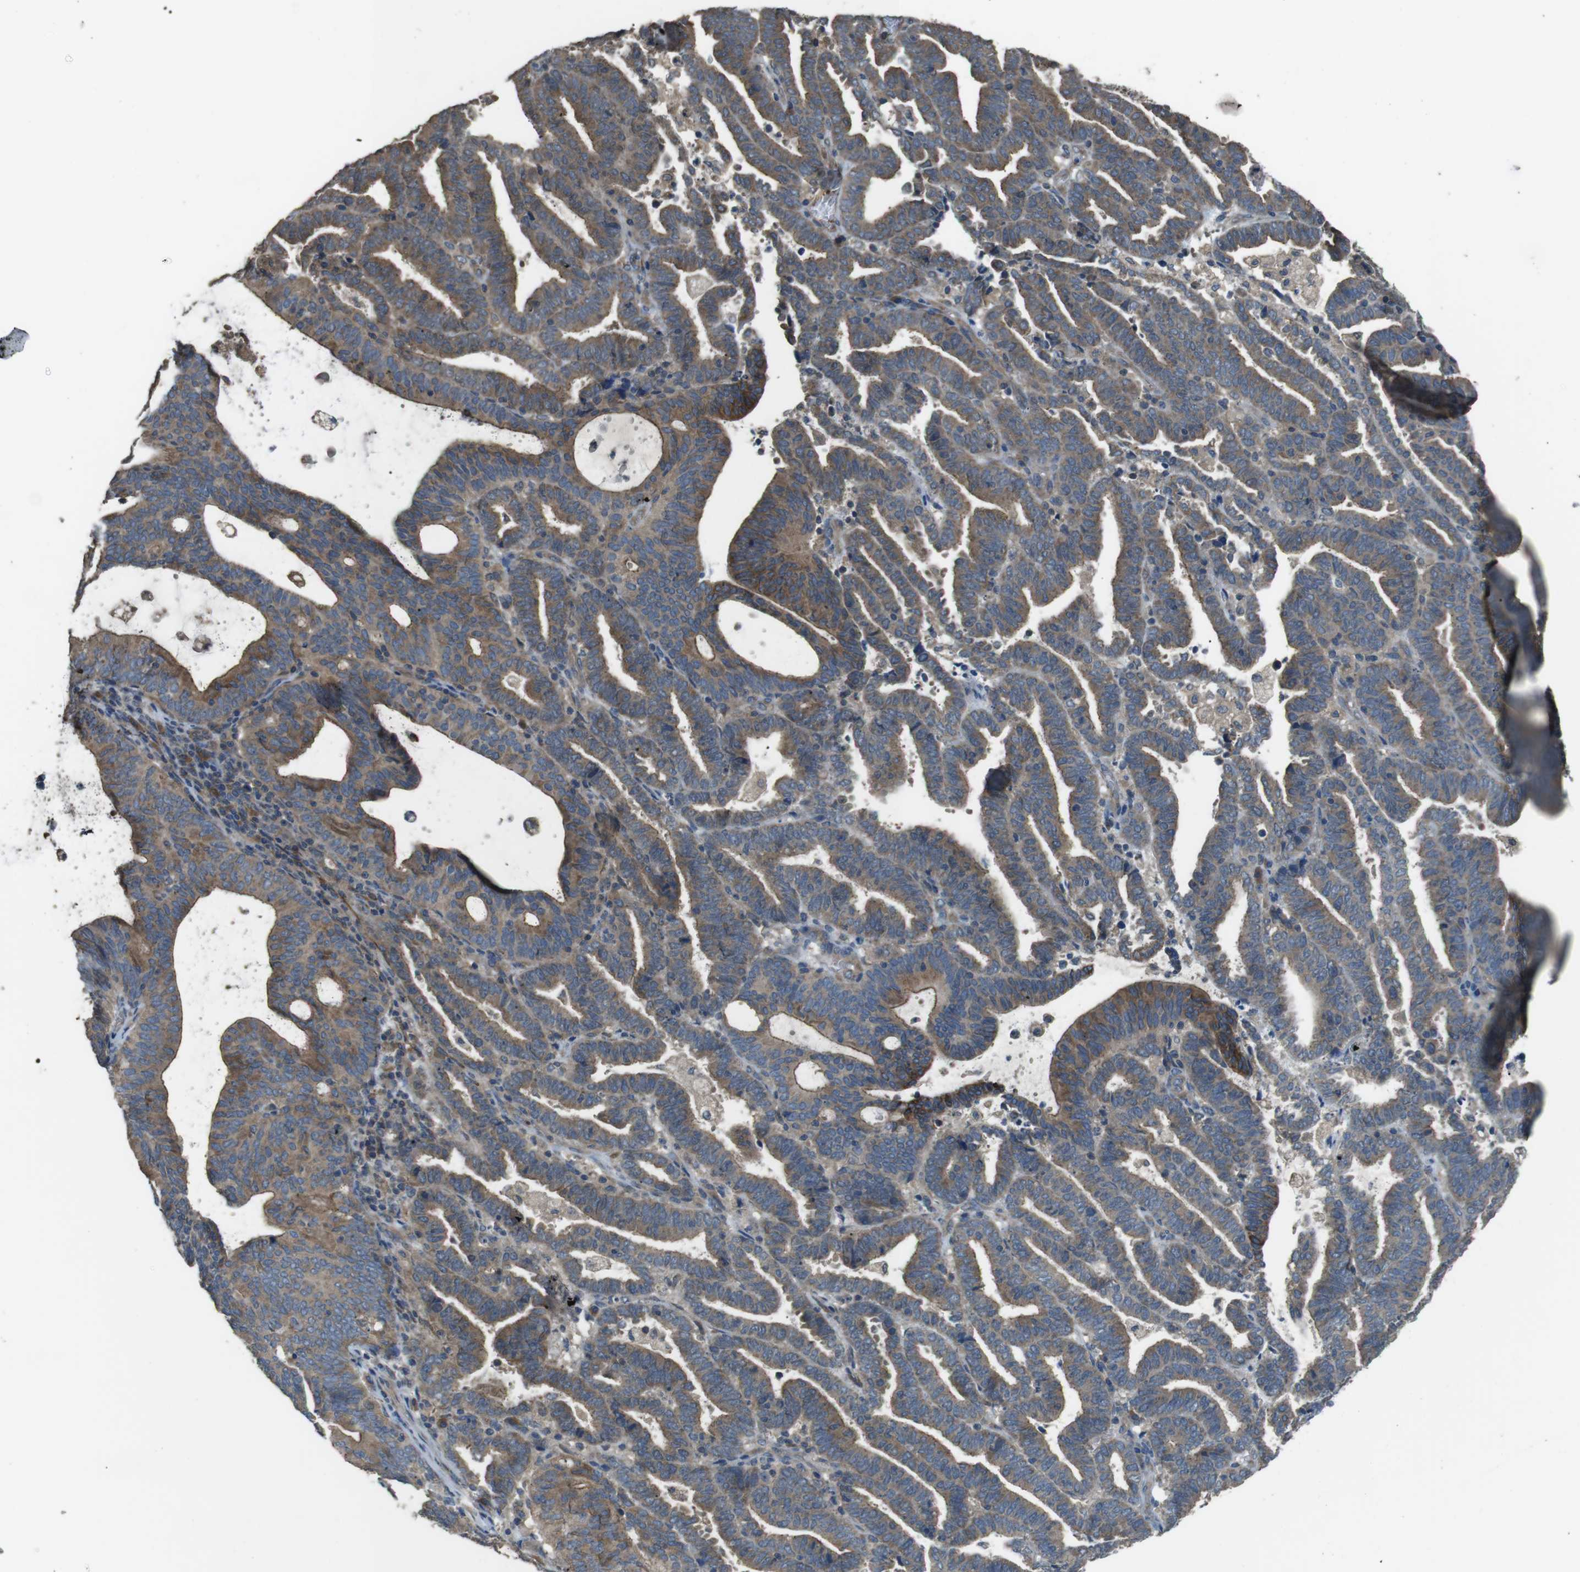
{"staining": {"intensity": "moderate", "quantity": ">75%", "location": "cytoplasmic/membranous"}, "tissue": "endometrial cancer", "cell_type": "Tumor cells", "image_type": "cancer", "snomed": [{"axis": "morphology", "description": "Adenocarcinoma, NOS"}, {"axis": "topography", "description": "Uterus"}], "caption": "Immunohistochemistry photomicrograph of neoplastic tissue: endometrial cancer stained using IHC reveals medium levels of moderate protein expression localized specifically in the cytoplasmic/membranous of tumor cells, appearing as a cytoplasmic/membranous brown color.", "gene": "FUT2", "patient": {"sex": "female", "age": 83}}